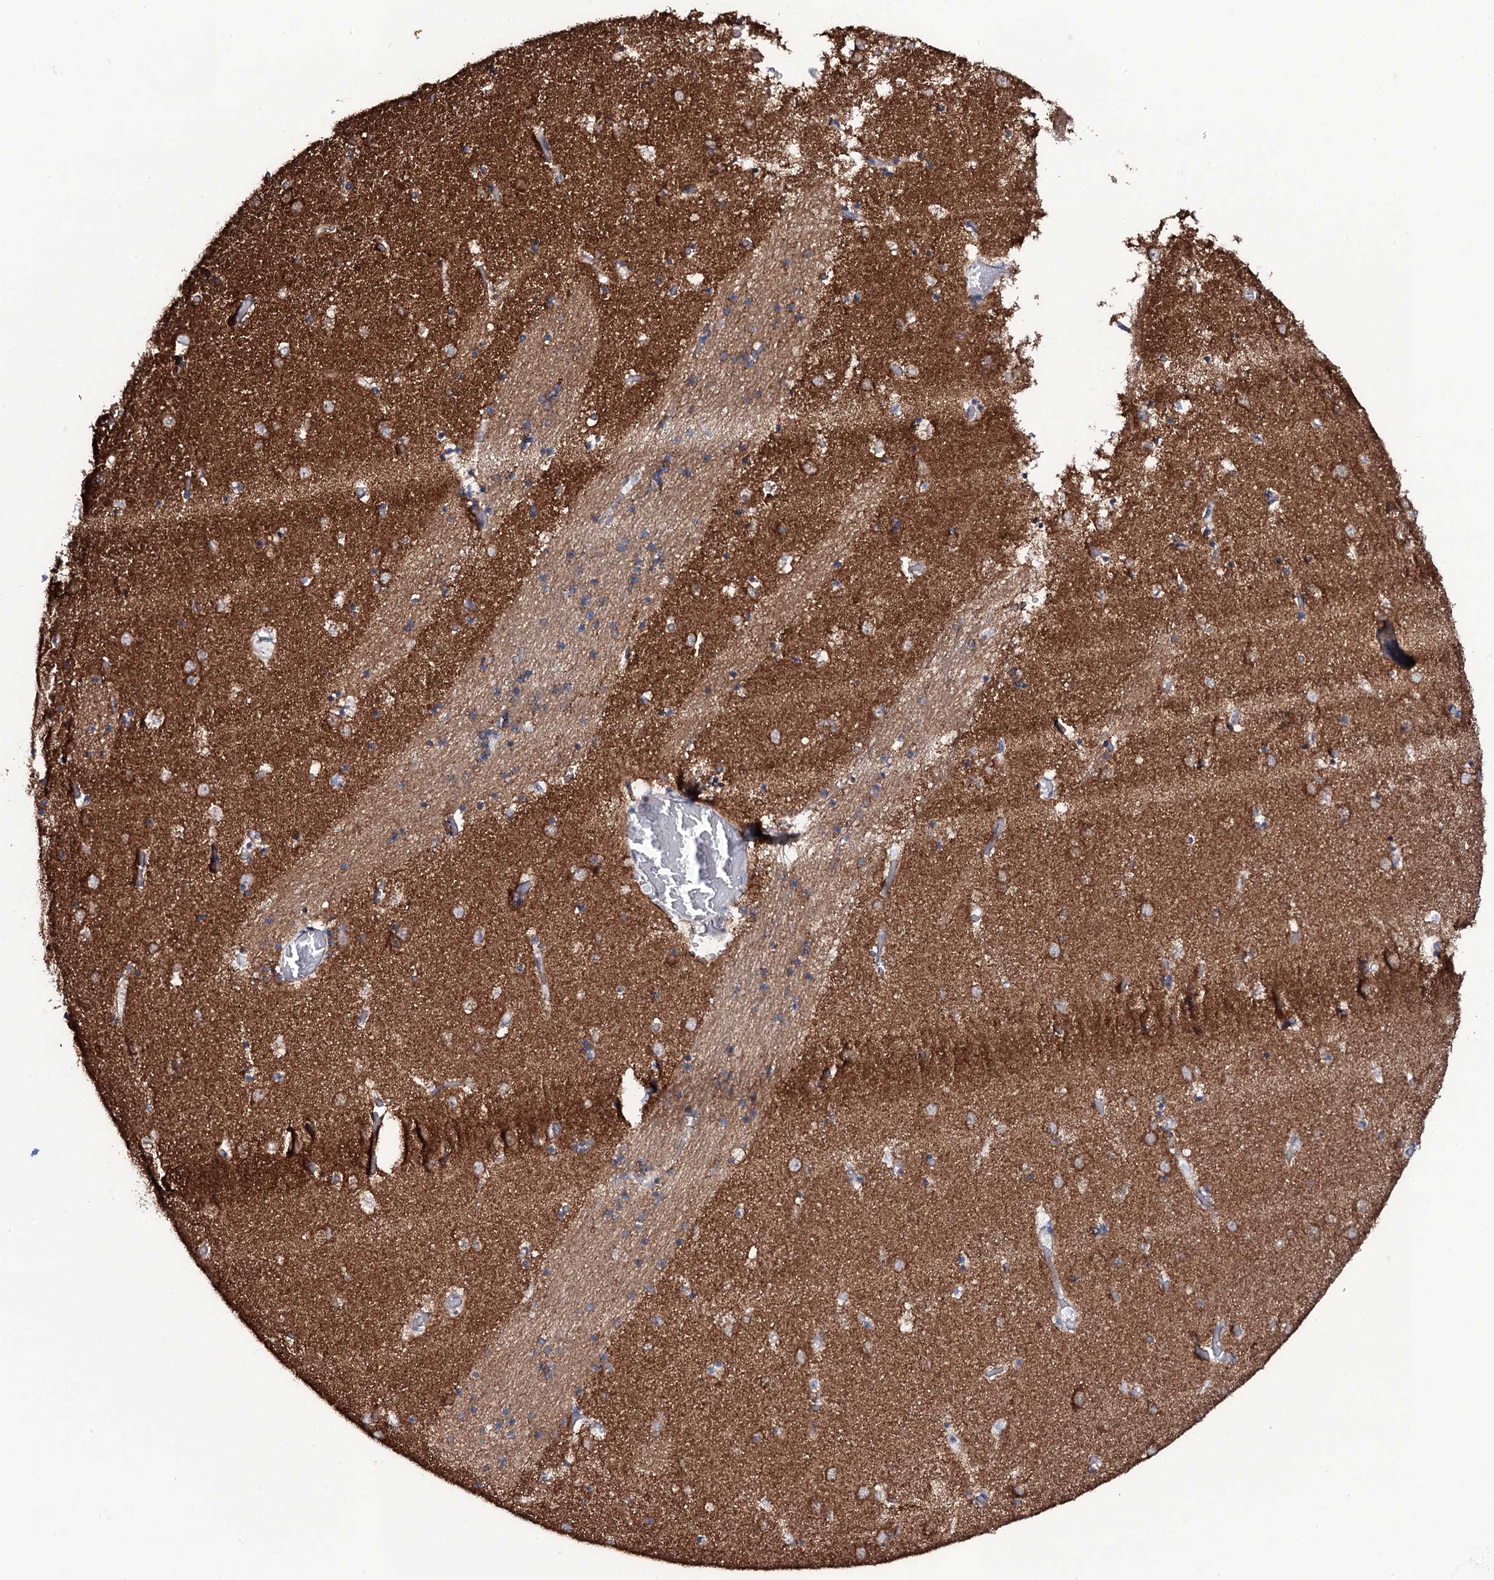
{"staining": {"intensity": "moderate", "quantity": "25%-75%", "location": "cytoplasmic/membranous"}, "tissue": "caudate", "cell_type": "Glial cells", "image_type": "normal", "snomed": [{"axis": "morphology", "description": "Normal tissue, NOS"}, {"axis": "topography", "description": "Lateral ventricle wall"}], "caption": "Caudate stained with immunohistochemistry displays moderate cytoplasmic/membranous staining in approximately 25%-75% of glial cells.", "gene": "MRPS35", "patient": {"sex": "male", "age": 70}}